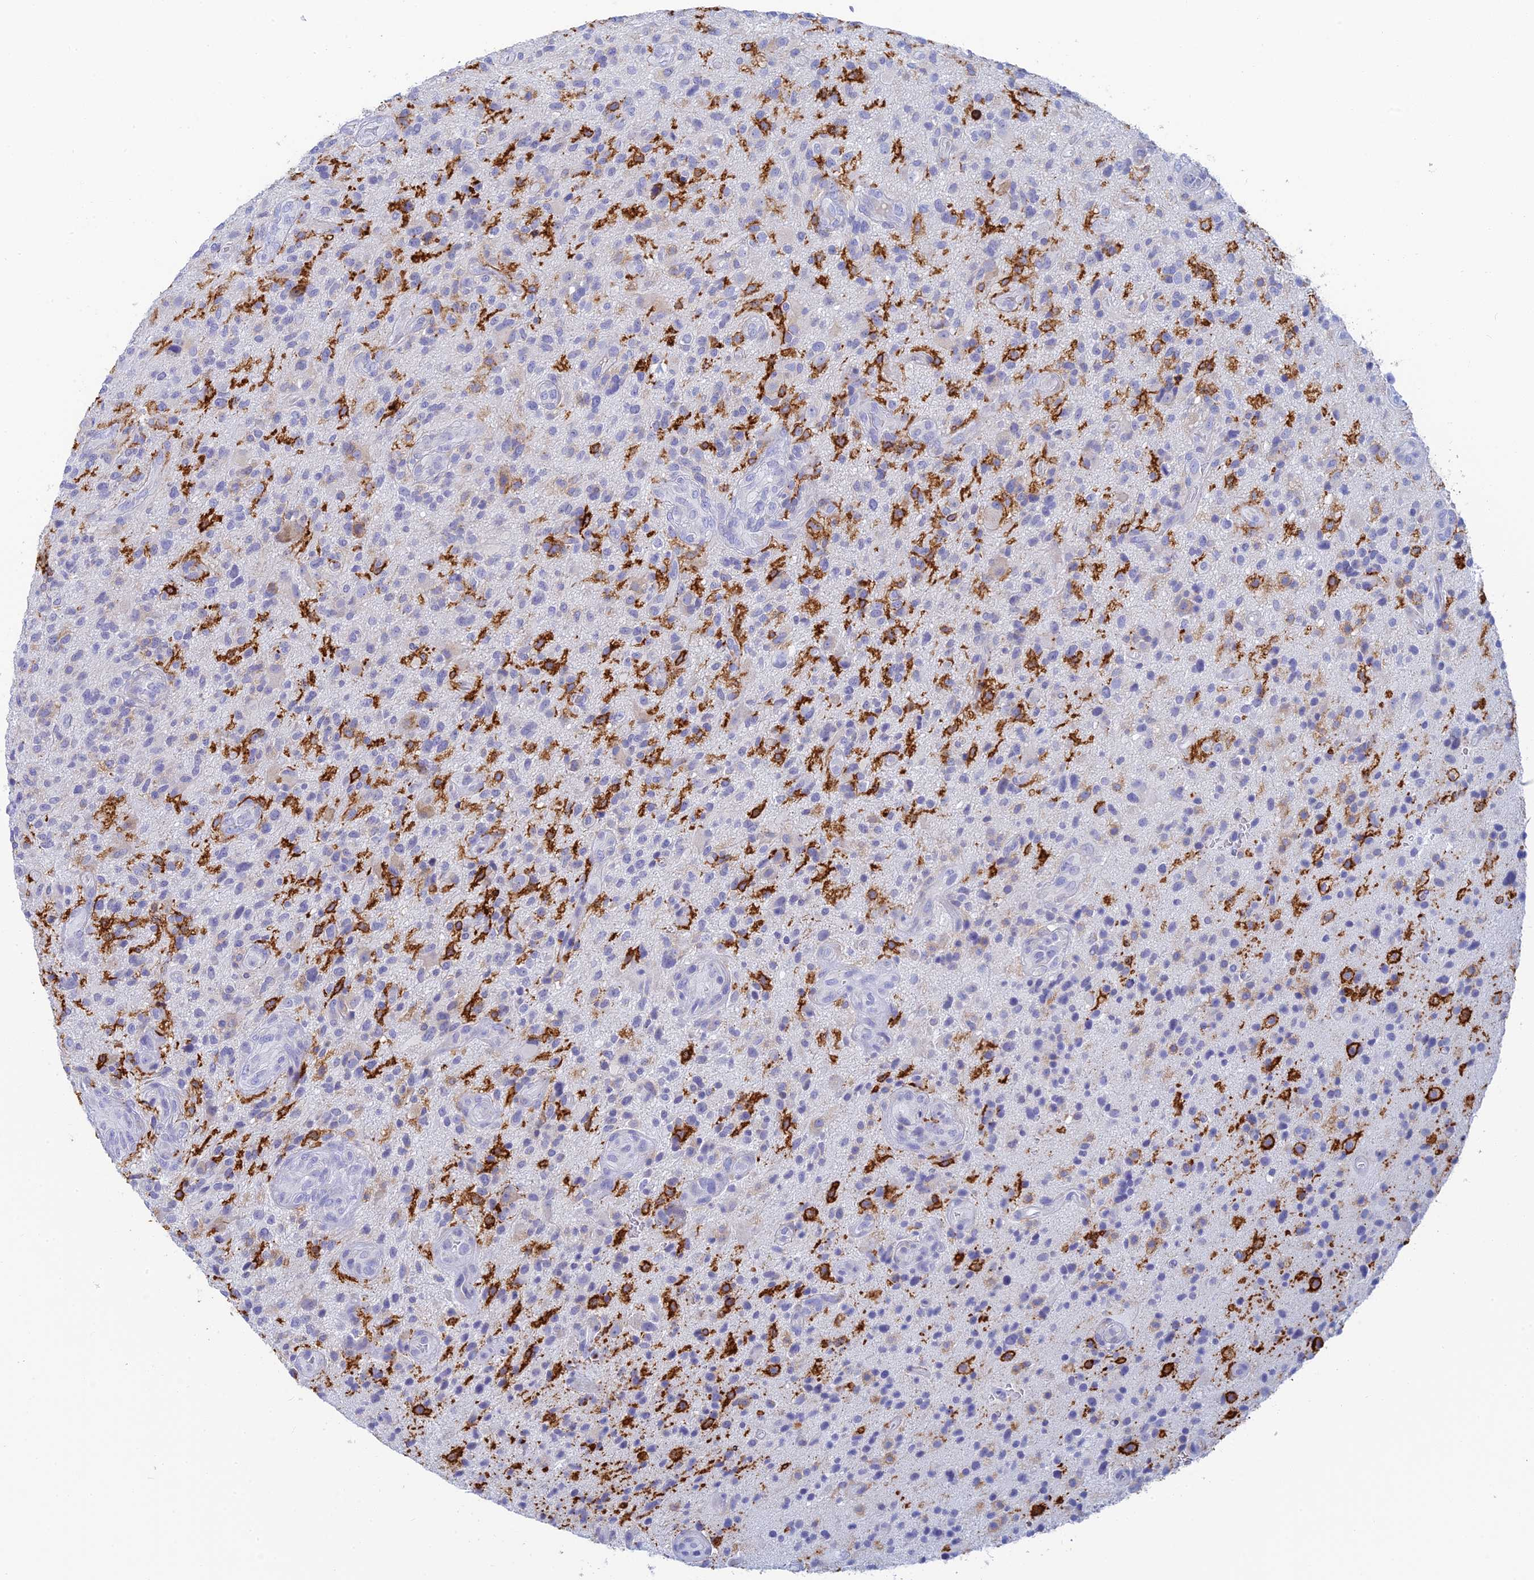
{"staining": {"intensity": "negative", "quantity": "none", "location": "none"}, "tissue": "glioma", "cell_type": "Tumor cells", "image_type": "cancer", "snomed": [{"axis": "morphology", "description": "Glioma, malignant, High grade"}, {"axis": "topography", "description": "Brain"}], "caption": "Tumor cells show no significant protein expression in glioma.", "gene": "CEP152", "patient": {"sex": "male", "age": 47}}